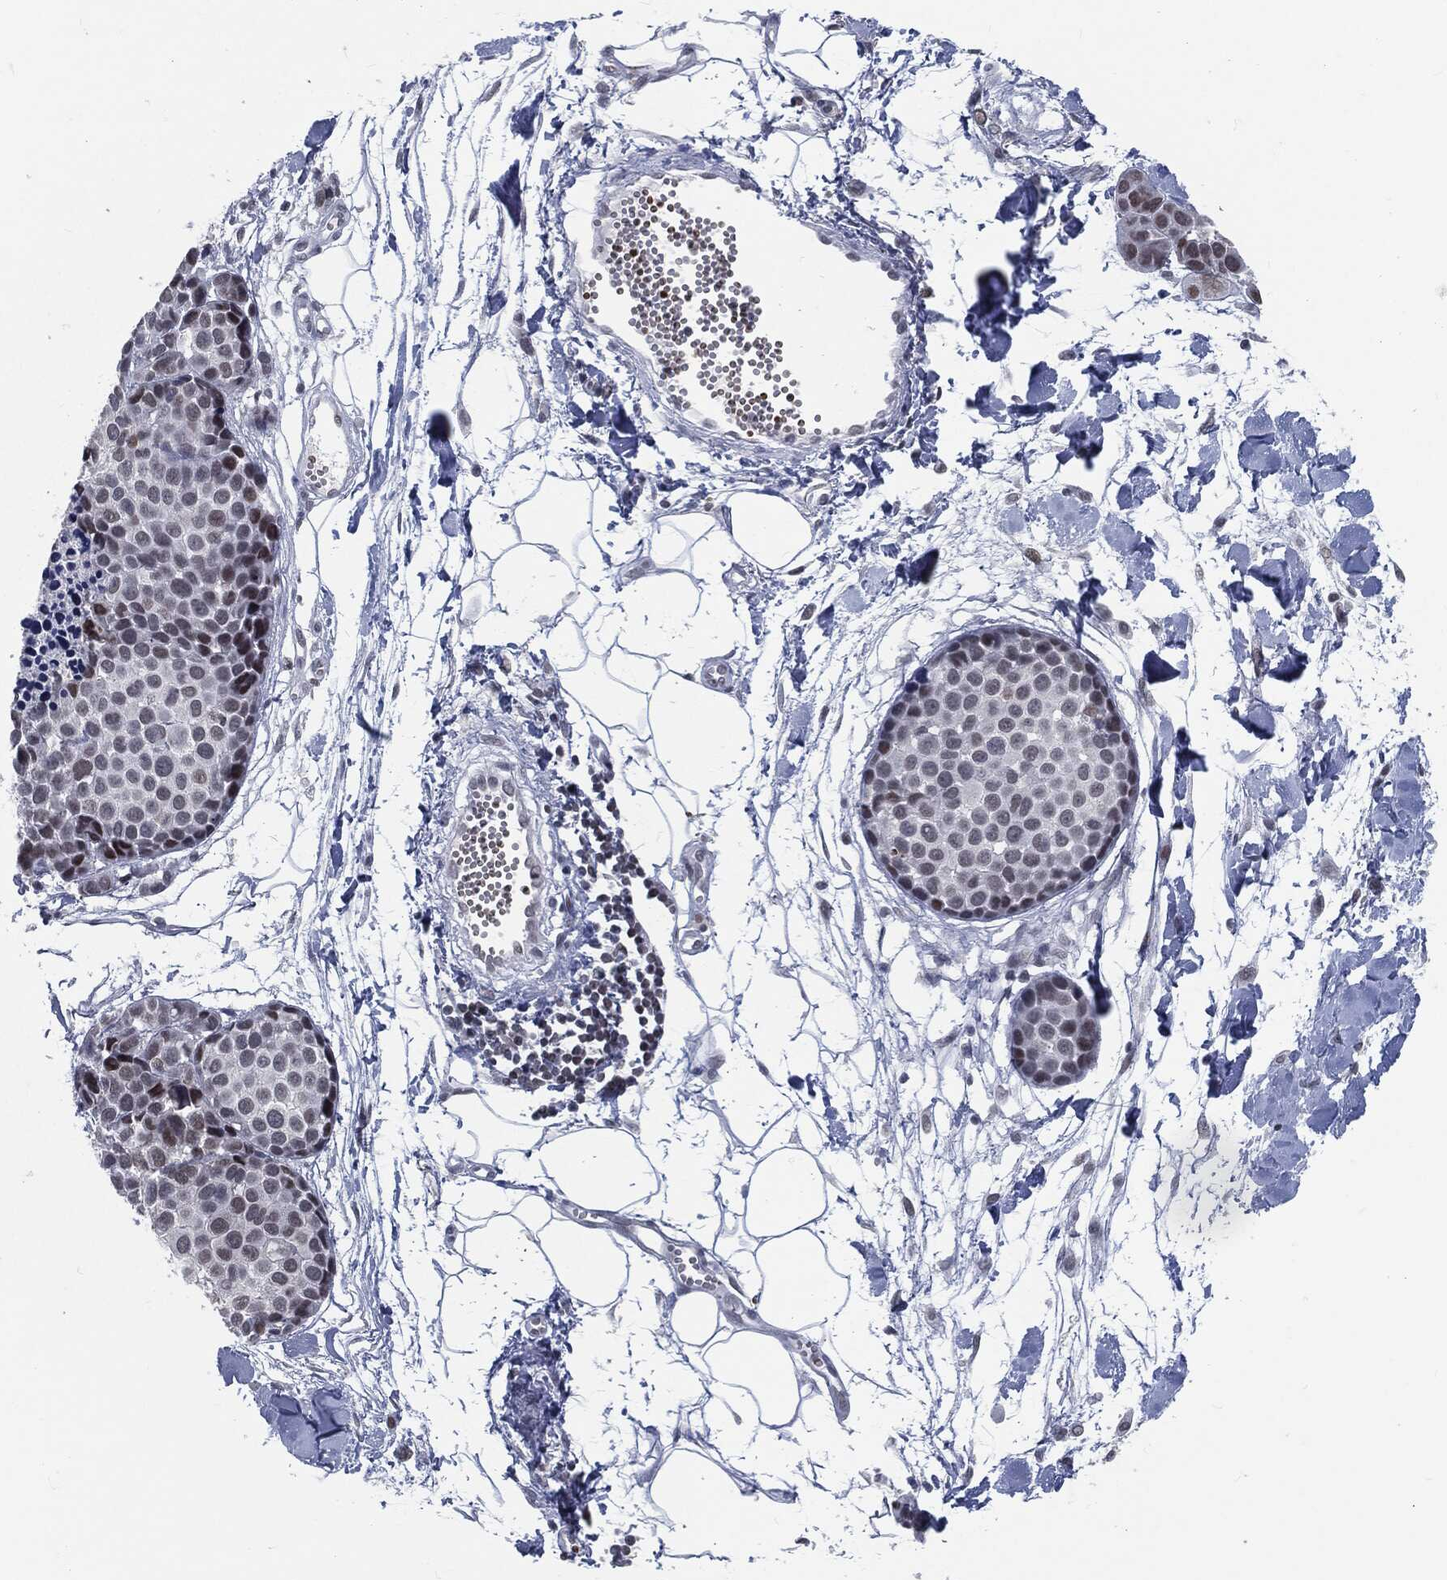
{"staining": {"intensity": "strong", "quantity": "<25%", "location": "nuclear"}, "tissue": "melanoma", "cell_type": "Tumor cells", "image_type": "cancer", "snomed": [{"axis": "morphology", "description": "Malignant melanoma, NOS"}, {"axis": "topography", "description": "Skin"}], "caption": "Immunohistochemical staining of human malignant melanoma demonstrates medium levels of strong nuclear protein expression in about <25% of tumor cells.", "gene": "ANXA1", "patient": {"sex": "female", "age": 86}}